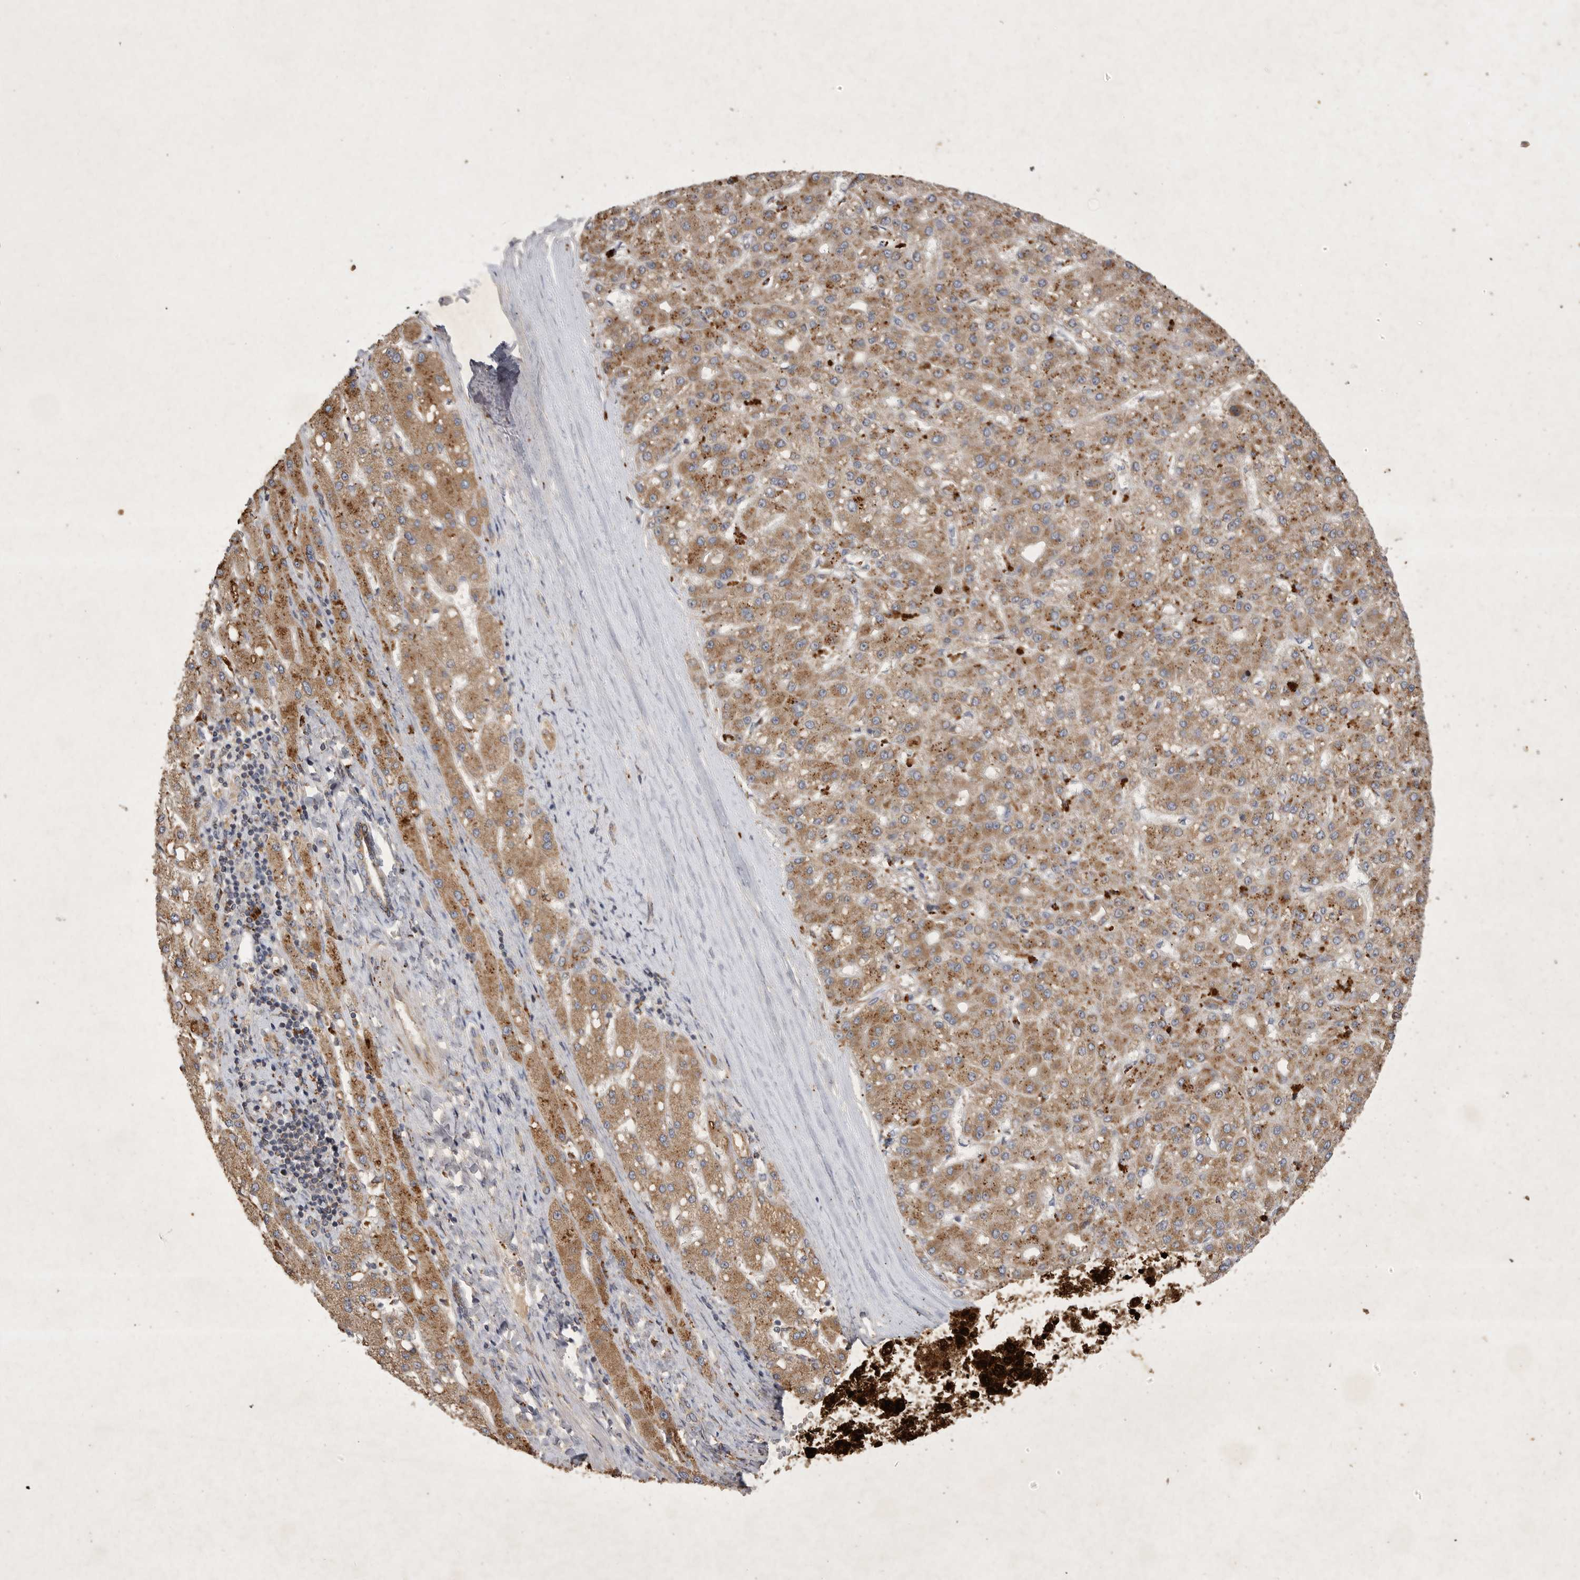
{"staining": {"intensity": "moderate", "quantity": ">75%", "location": "cytoplasmic/membranous"}, "tissue": "liver cancer", "cell_type": "Tumor cells", "image_type": "cancer", "snomed": [{"axis": "morphology", "description": "Carcinoma, Hepatocellular, NOS"}, {"axis": "topography", "description": "Liver"}], "caption": "High-magnification brightfield microscopy of liver cancer (hepatocellular carcinoma) stained with DAB (brown) and counterstained with hematoxylin (blue). tumor cells exhibit moderate cytoplasmic/membranous expression is present in about>75% of cells.", "gene": "MRPL41", "patient": {"sex": "male", "age": 67}}